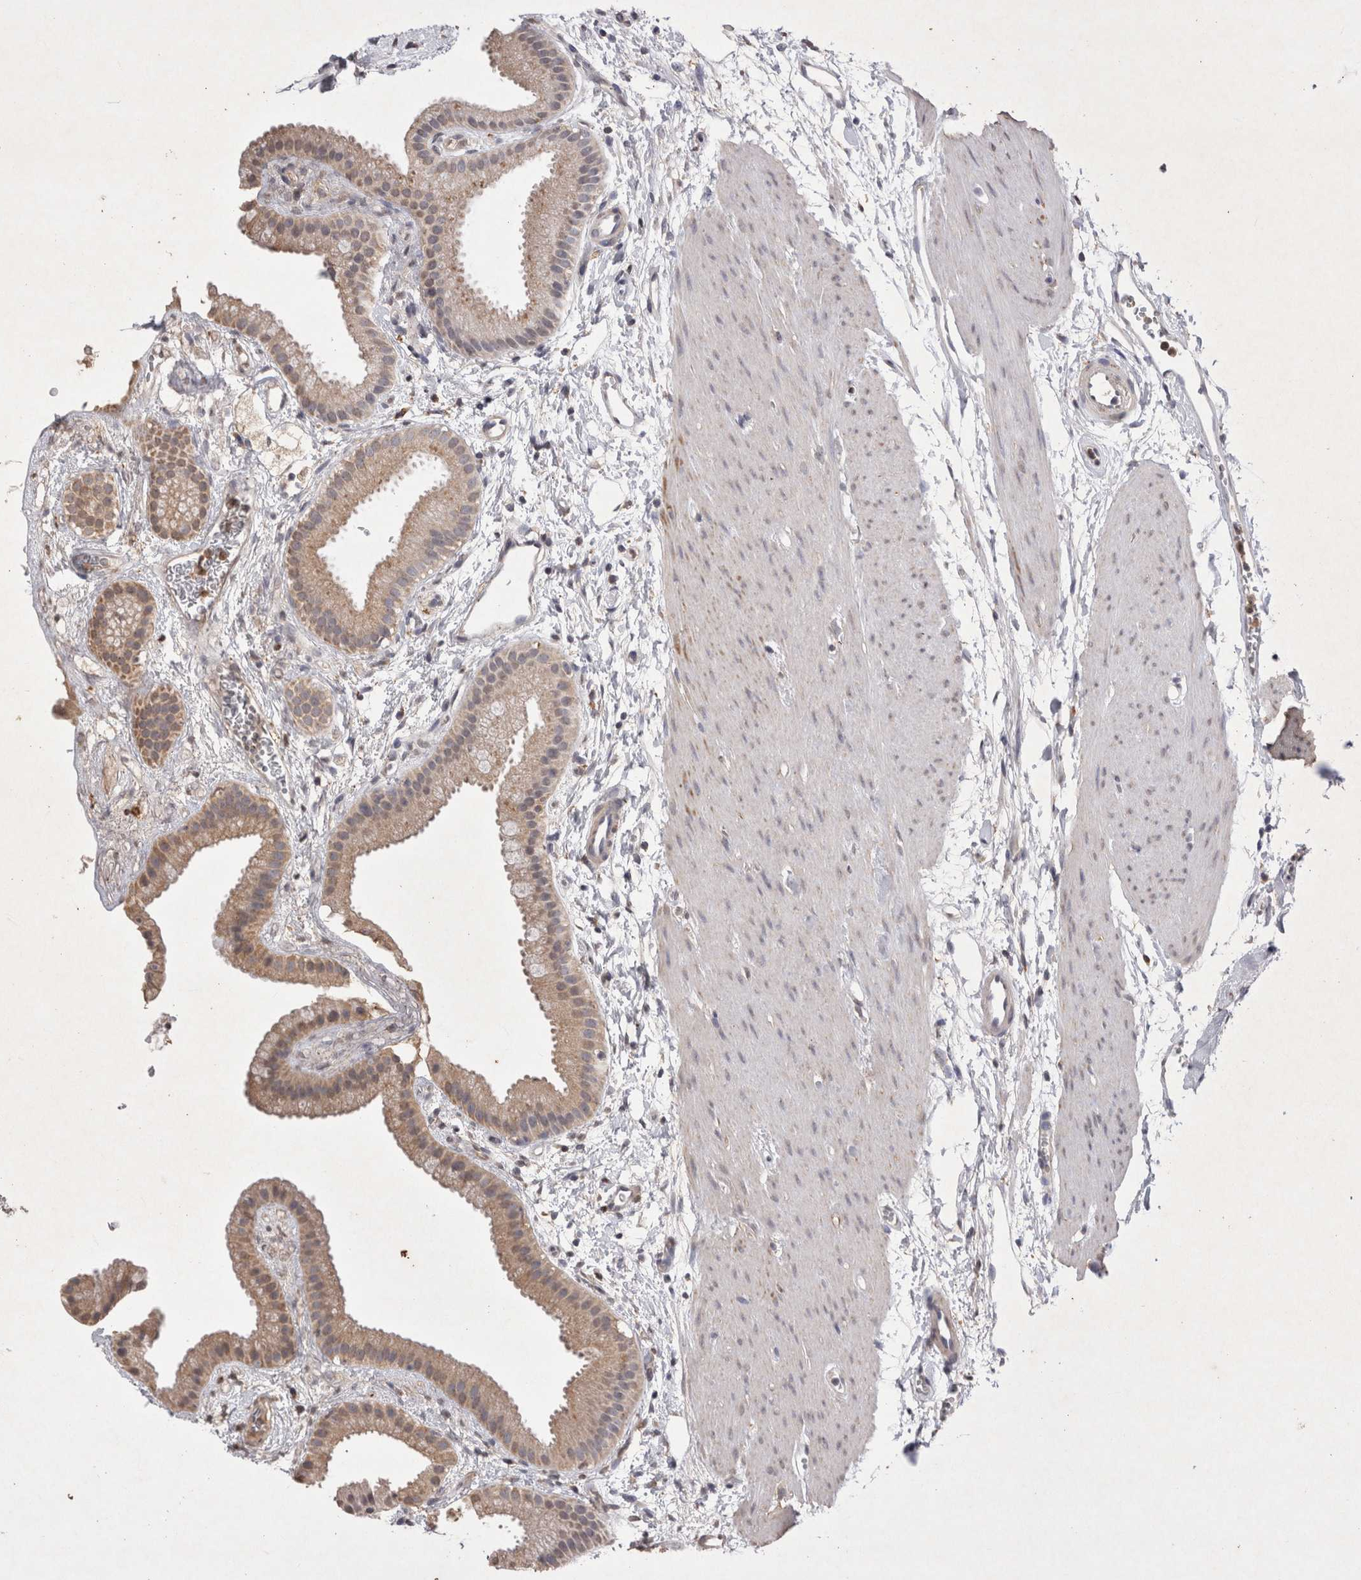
{"staining": {"intensity": "weak", "quantity": ">75%", "location": "cytoplasmic/membranous,nuclear"}, "tissue": "gallbladder", "cell_type": "Glandular cells", "image_type": "normal", "snomed": [{"axis": "morphology", "description": "Normal tissue, NOS"}, {"axis": "topography", "description": "Gallbladder"}], "caption": "A high-resolution histopathology image shows immunohistochemistry (IHC) staining of benign gallbladder, which displays weak cytoplasmic/membranous,nuclear expression in approximately >75% of glandular cells.", "gene": "GRK5", "patient": {"sex": "female", "age": 64}}